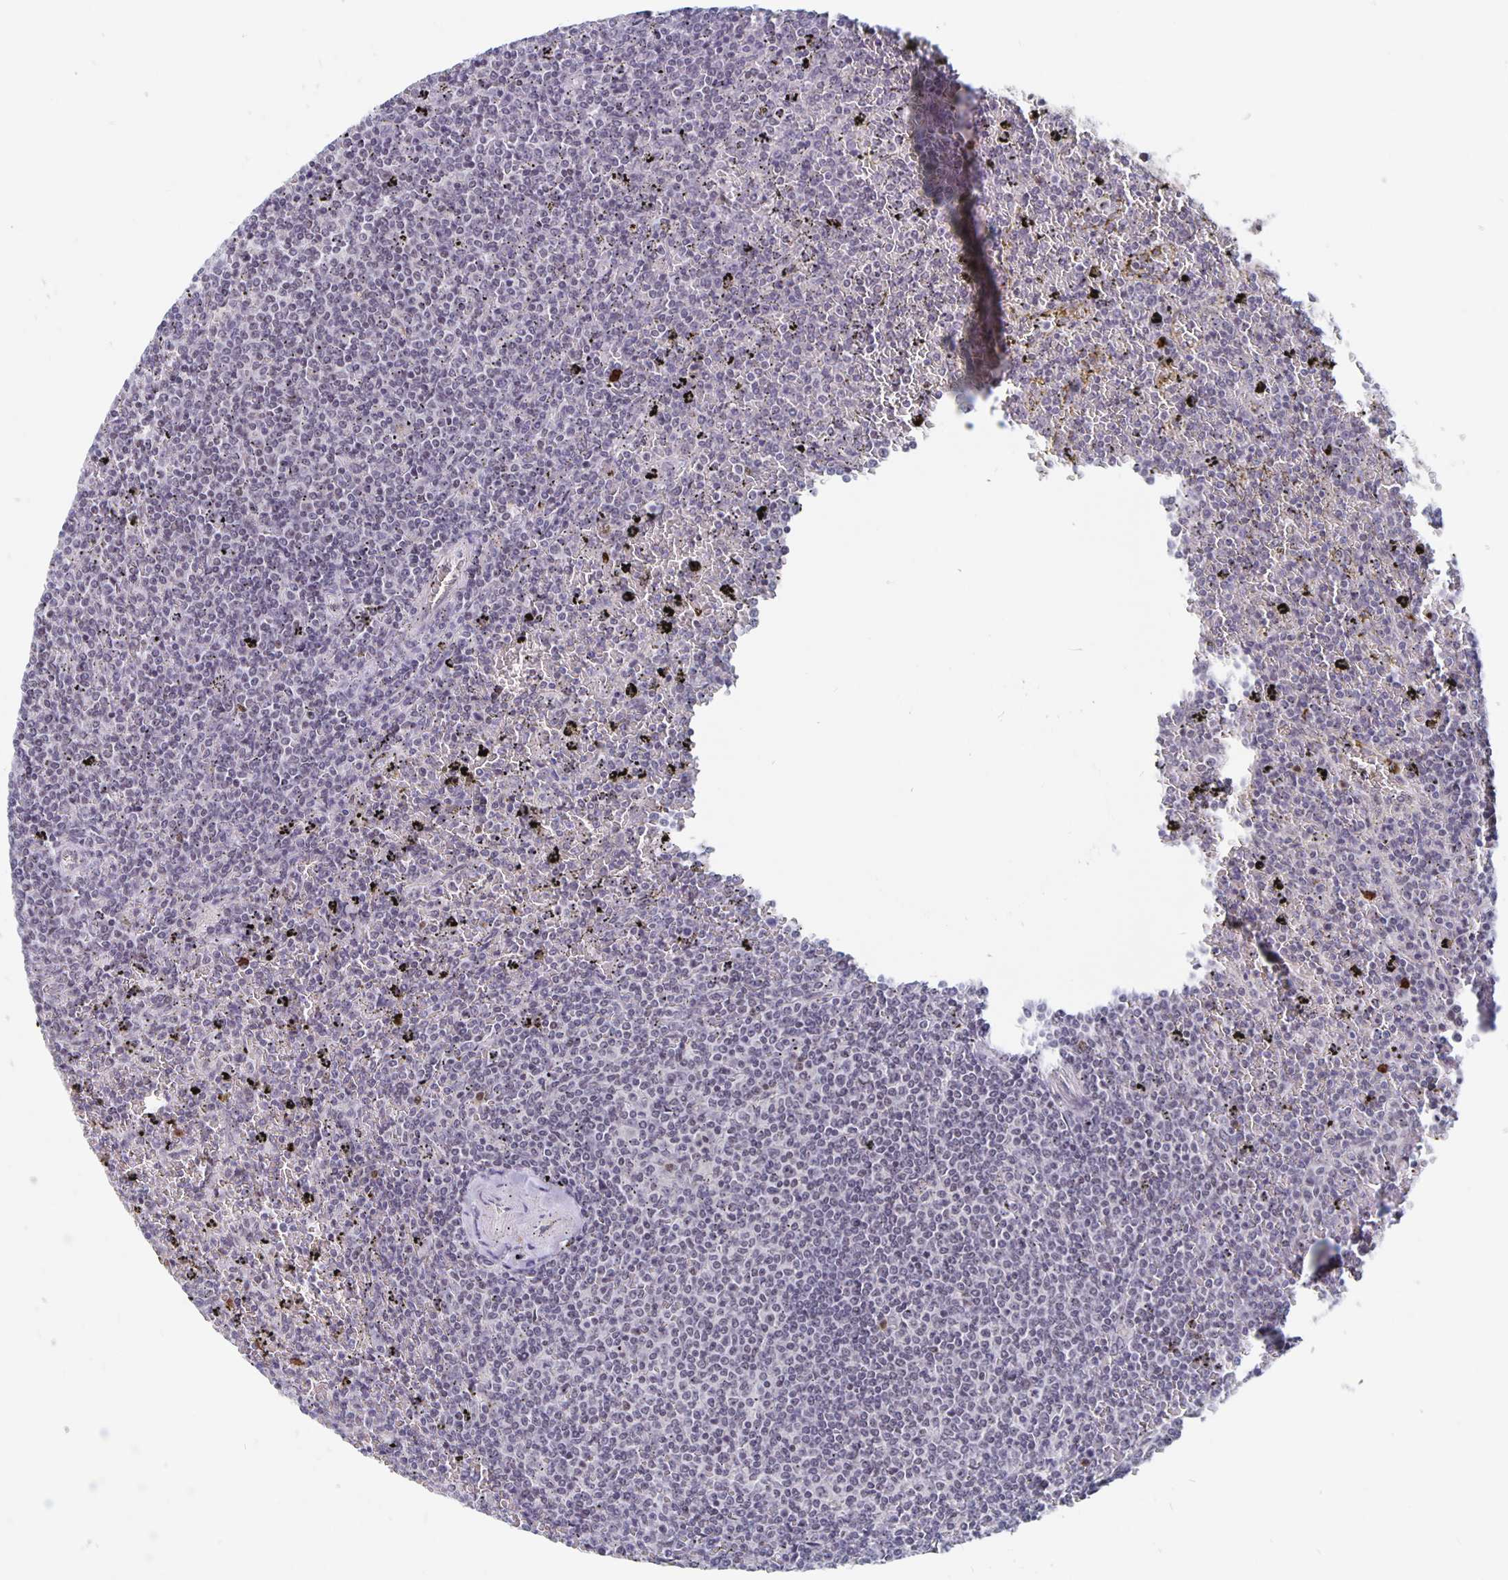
{"staining": {"intensity": "negative", "quantity": "none", "location": "none"}, "tissue": "lymphoma", "cell_type": "Tumor cells", "image_type": "cancer", "snomed": [{"axis": "morphology", "description": "Malignant lymphoma, non-Hodgkin's type, Low grade"}, {"axis": "topography", "description": "Spleen"}], "caption": "Histopathology image shows no significant protein positivity in tumor cells of low-grade malignant lymphoma, non-Hodgkin's type.", "gene": "ZNF691", "patient": {"sex": "female", "age": 77}}